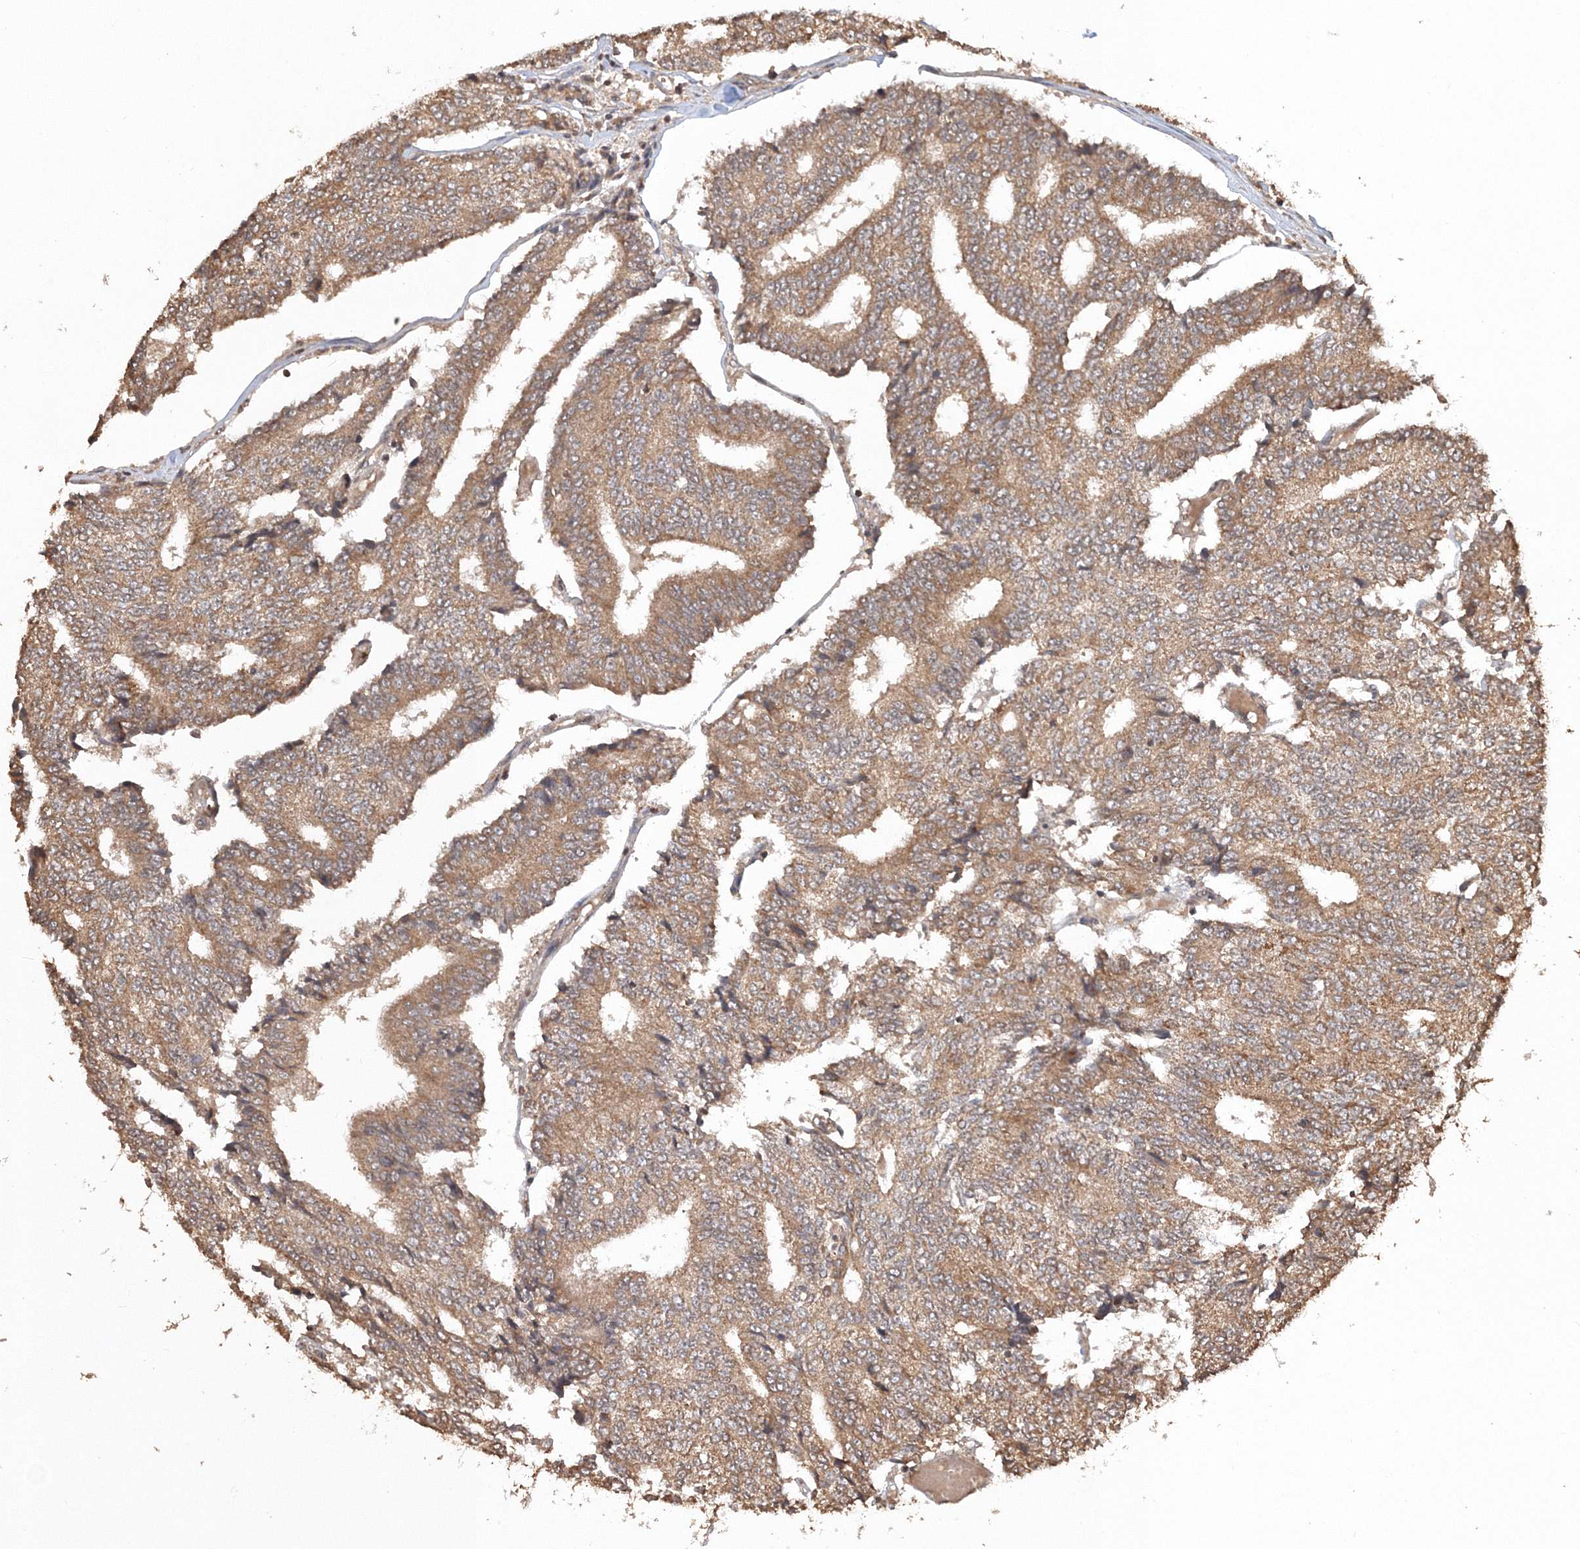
{"staining": {"intensity": "moderate", "quantity": ">75%", "location": "cytoplasmic/membranous"}, "tissue": "prostate cancer", "cell_type": "Tumor cells", "image_type": "cancer", "snomed": [{"axis": "morphology", "description": "Normal tissue, NOS"}, {"axis": "morphology", "description": "Adenocarcinoma, High grade"}, {"axis": "topography", "description": "Prostate"}, {"axis": "topography", "description": "Seminal veicle"}], "caption": "The immunohistochemical stain highlights moderate cytoplasmic/membranous positivity in tumor cells of prostate adenocarcinoma (high-grade) tissue. The protein is stained brown, and the nuclei are stained in blue (DAB IHC with brightfield microscopy, high magnification).", "gene": "CCDC122", "patient": {"sex": "male", "age": 55}}